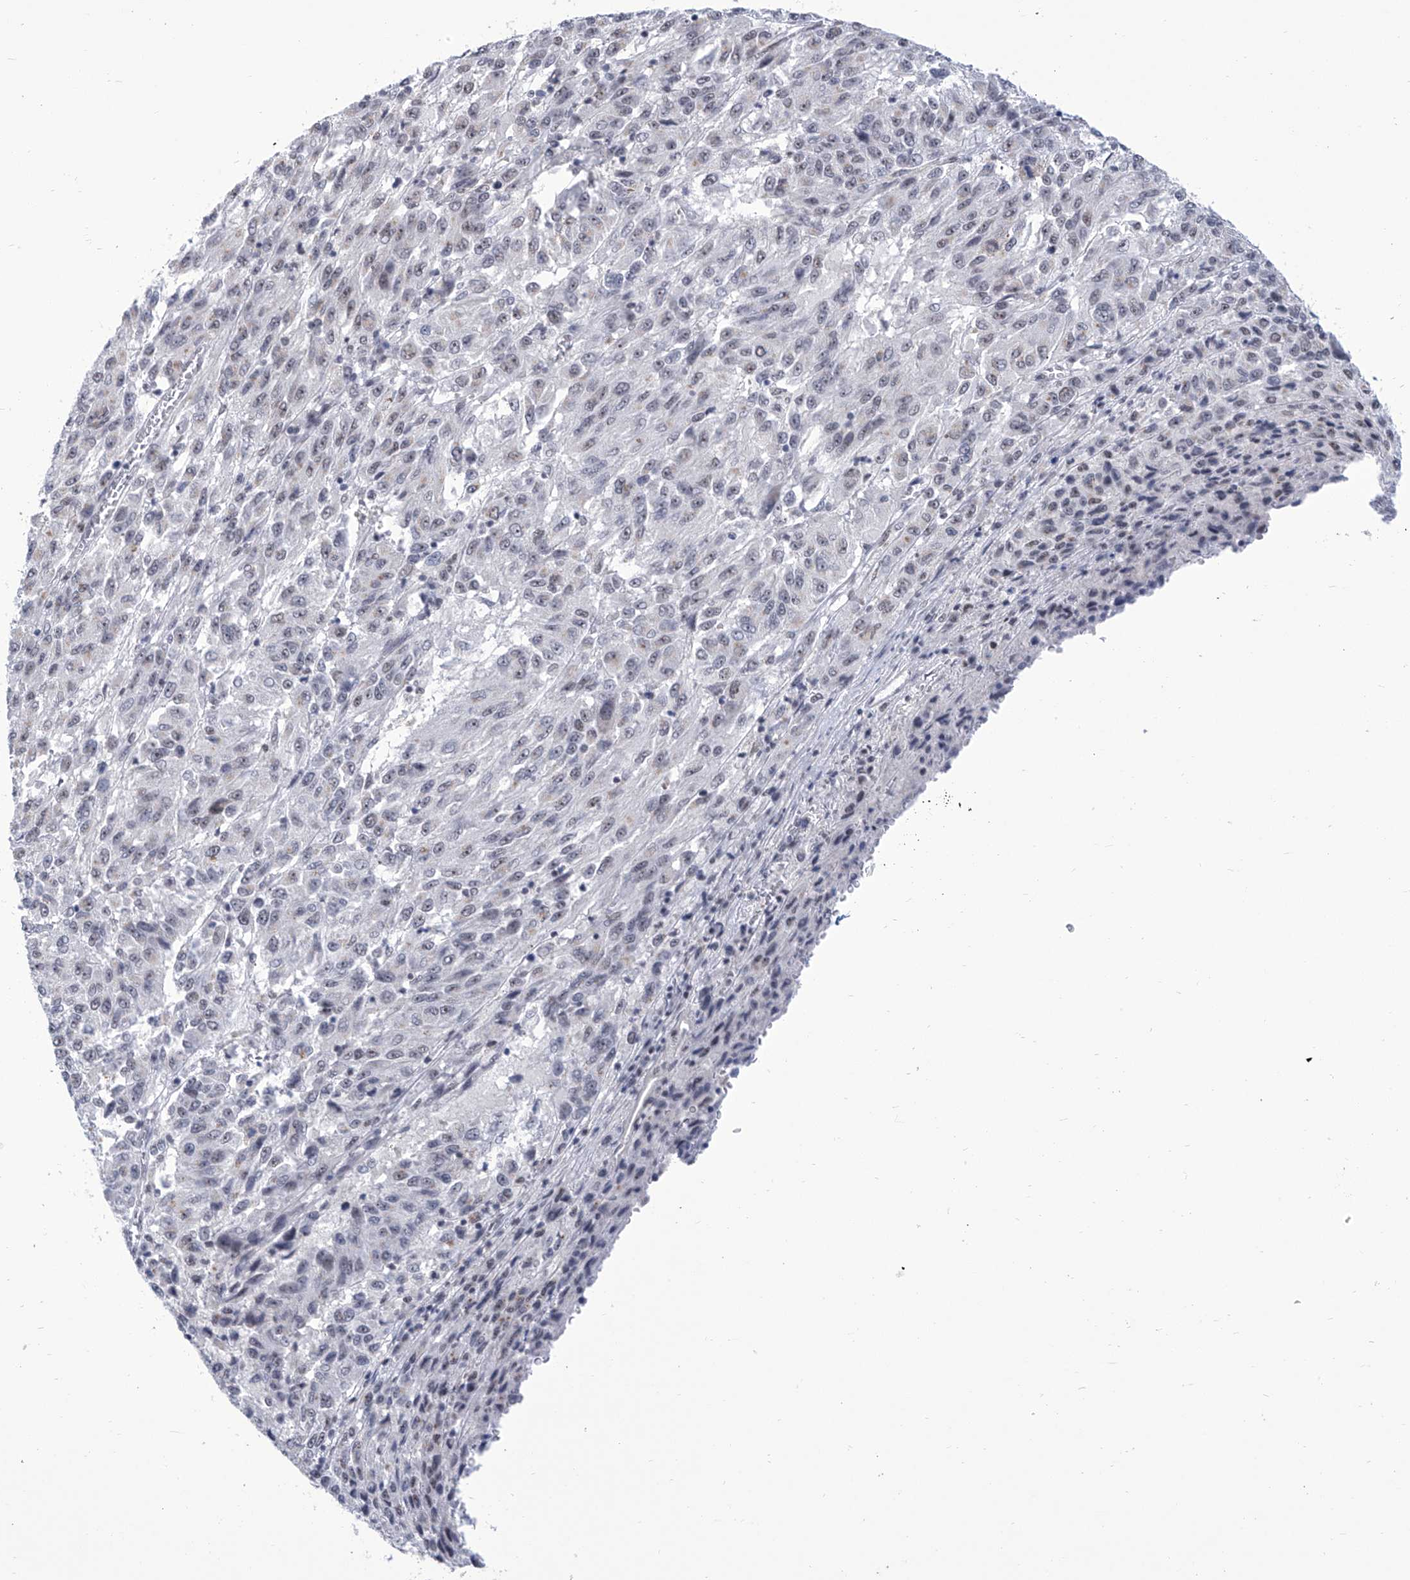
{"staining": {"intensity": "negative", "quantity": "none", "location": "none"}, "tissue": "melanoma", "cell_type": "Tumor cells", "image_type": "cancer", "snomed": [{"axis": "morphology", "description": "Malignant melanoma, Metastatic site"}, {"axis": "topography", "description": "Lung"}], "caption": "IHC micrograph of melanoma stained for a protein (brown), which displays no staining in tumor cells.", "gene": "SART1", "patient": {"sex": "male", "age": 64}}